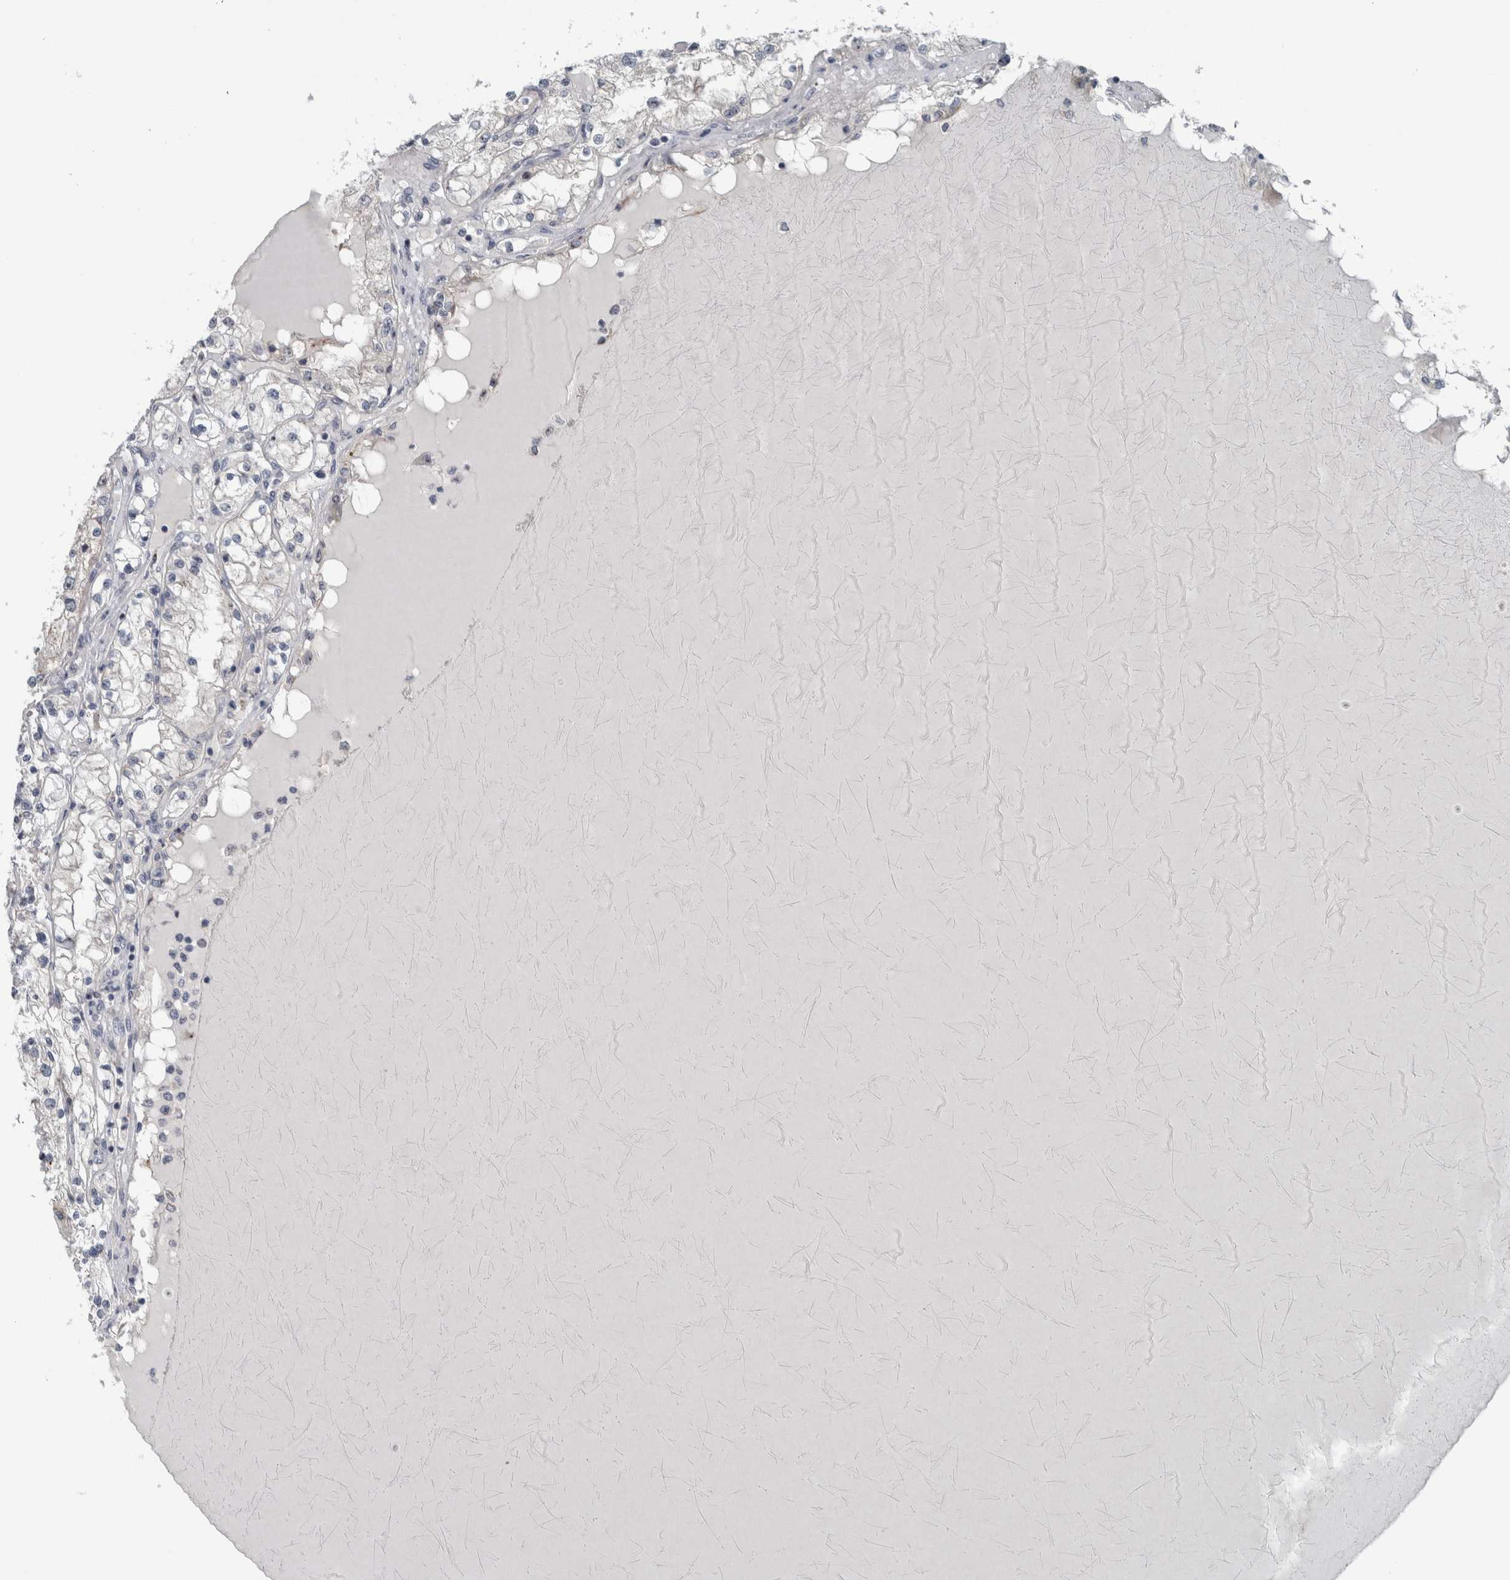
{"staining": {"intensity": "negative", "quantity": "none", "location": "none"}, "tissue": "renal cancer", "cell_type": "Tumor cells", "image_type": "cancer", "snomed": [{"axis": "morphology", "description": "Adenocarcinoma, NOS"}, {"axis": "topography", "description": "Kidney"}], "caption": "Tumor cells show no significant positivity in renal adenocarcinoma.", "gene": "UTP6", "patient": {"sex": "male", "age": 68}}